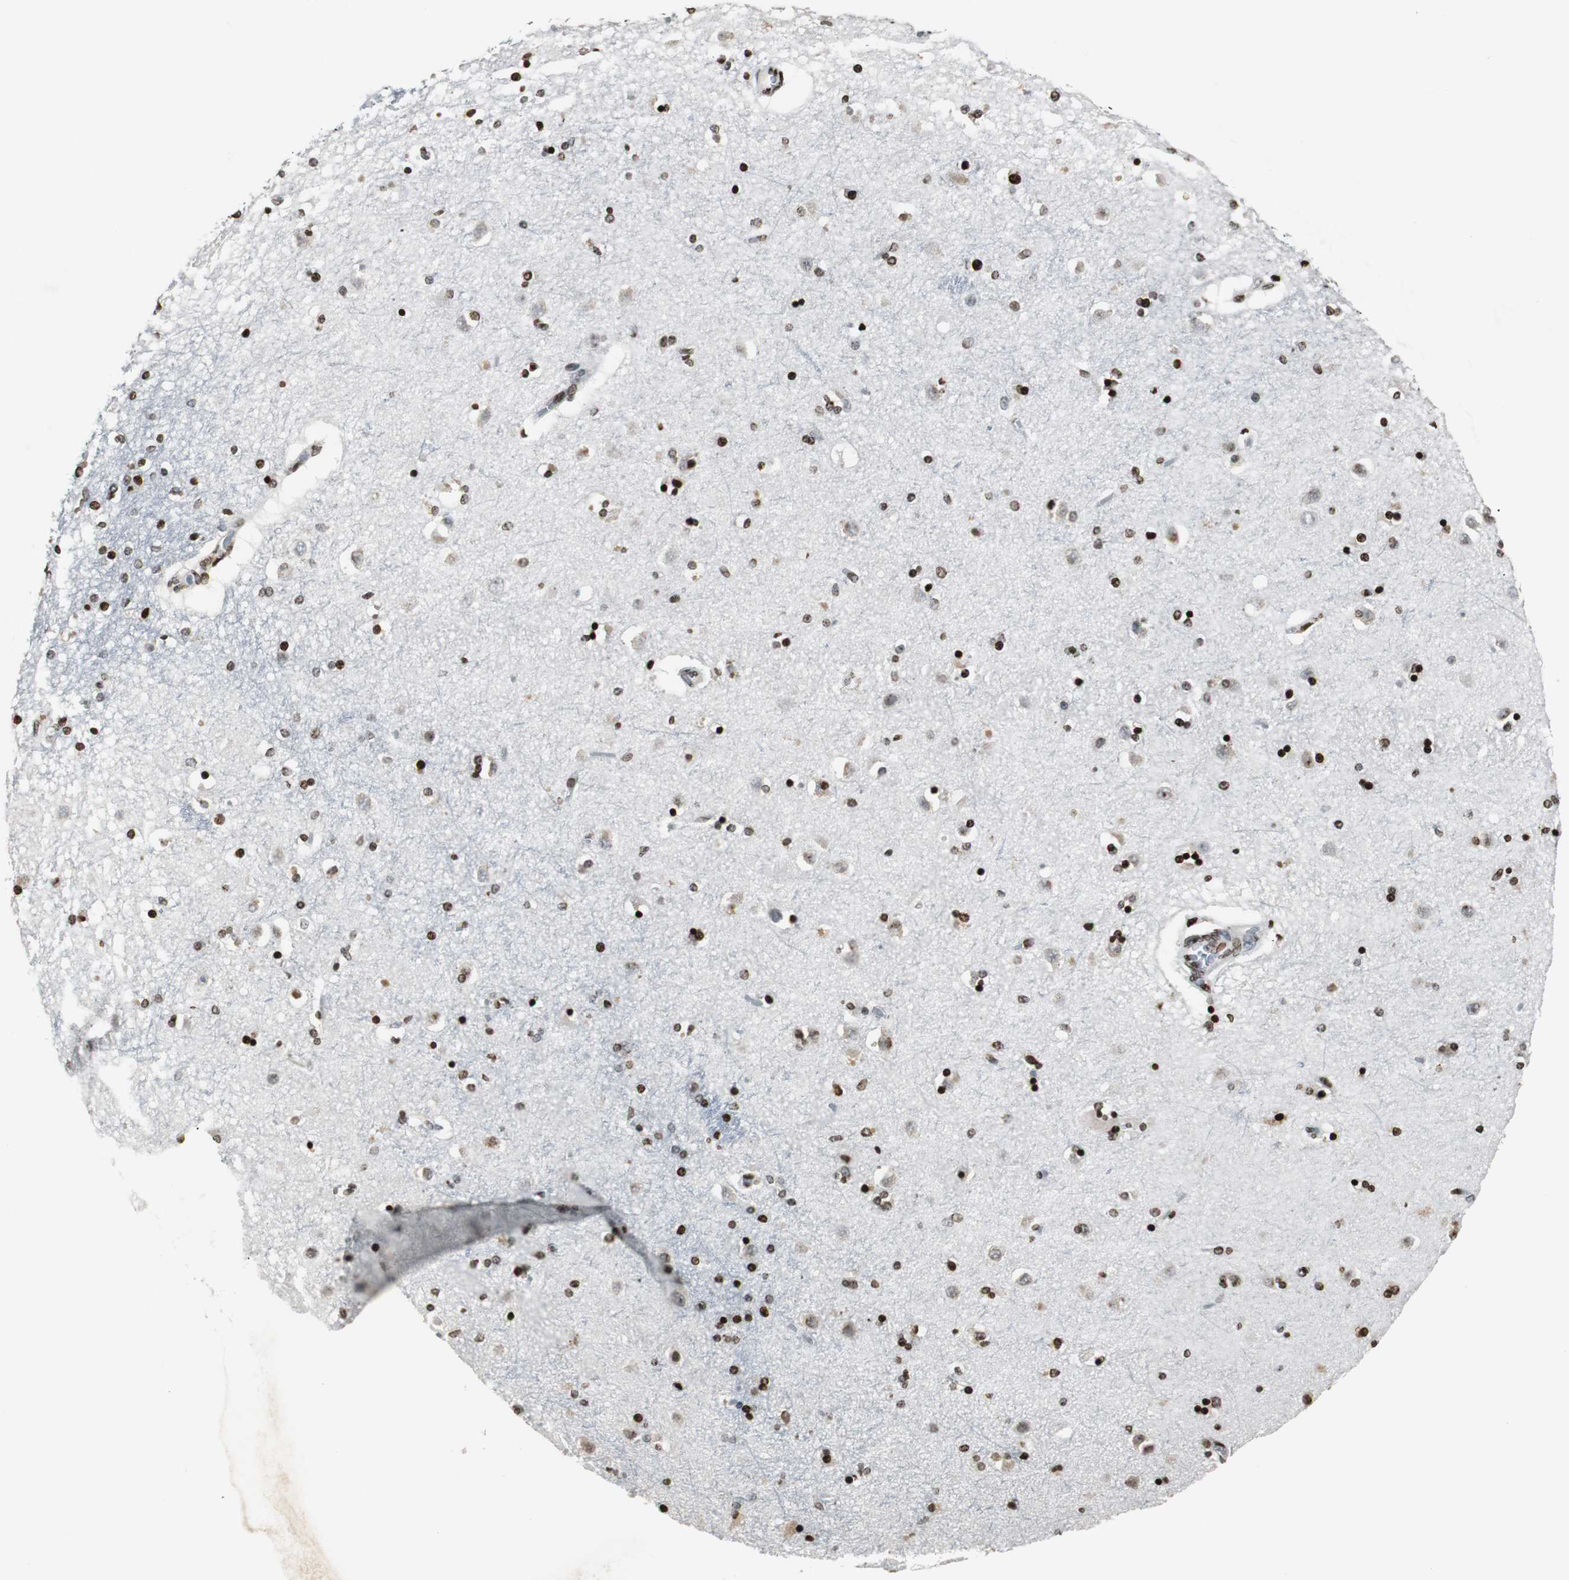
{"staining": {"intensity": "strong", "quantity": "25%-75%", "location": "nuclear"}, "tissue": "caudate", "cell_type": "Glial cells", "image_type": "normal", "snomed": [{"axis": "morphology", "description": "Normal tissue, NOS"}, {"axis": "topography", "description": "Lateral ventricle wall"}], "caption": "A brown stain shows strong nuclear positivity of a protein in glial cells of unremarkable caudate.", "gene": "PAXIP1", "patient": {"sex": "female", "age": 54}}